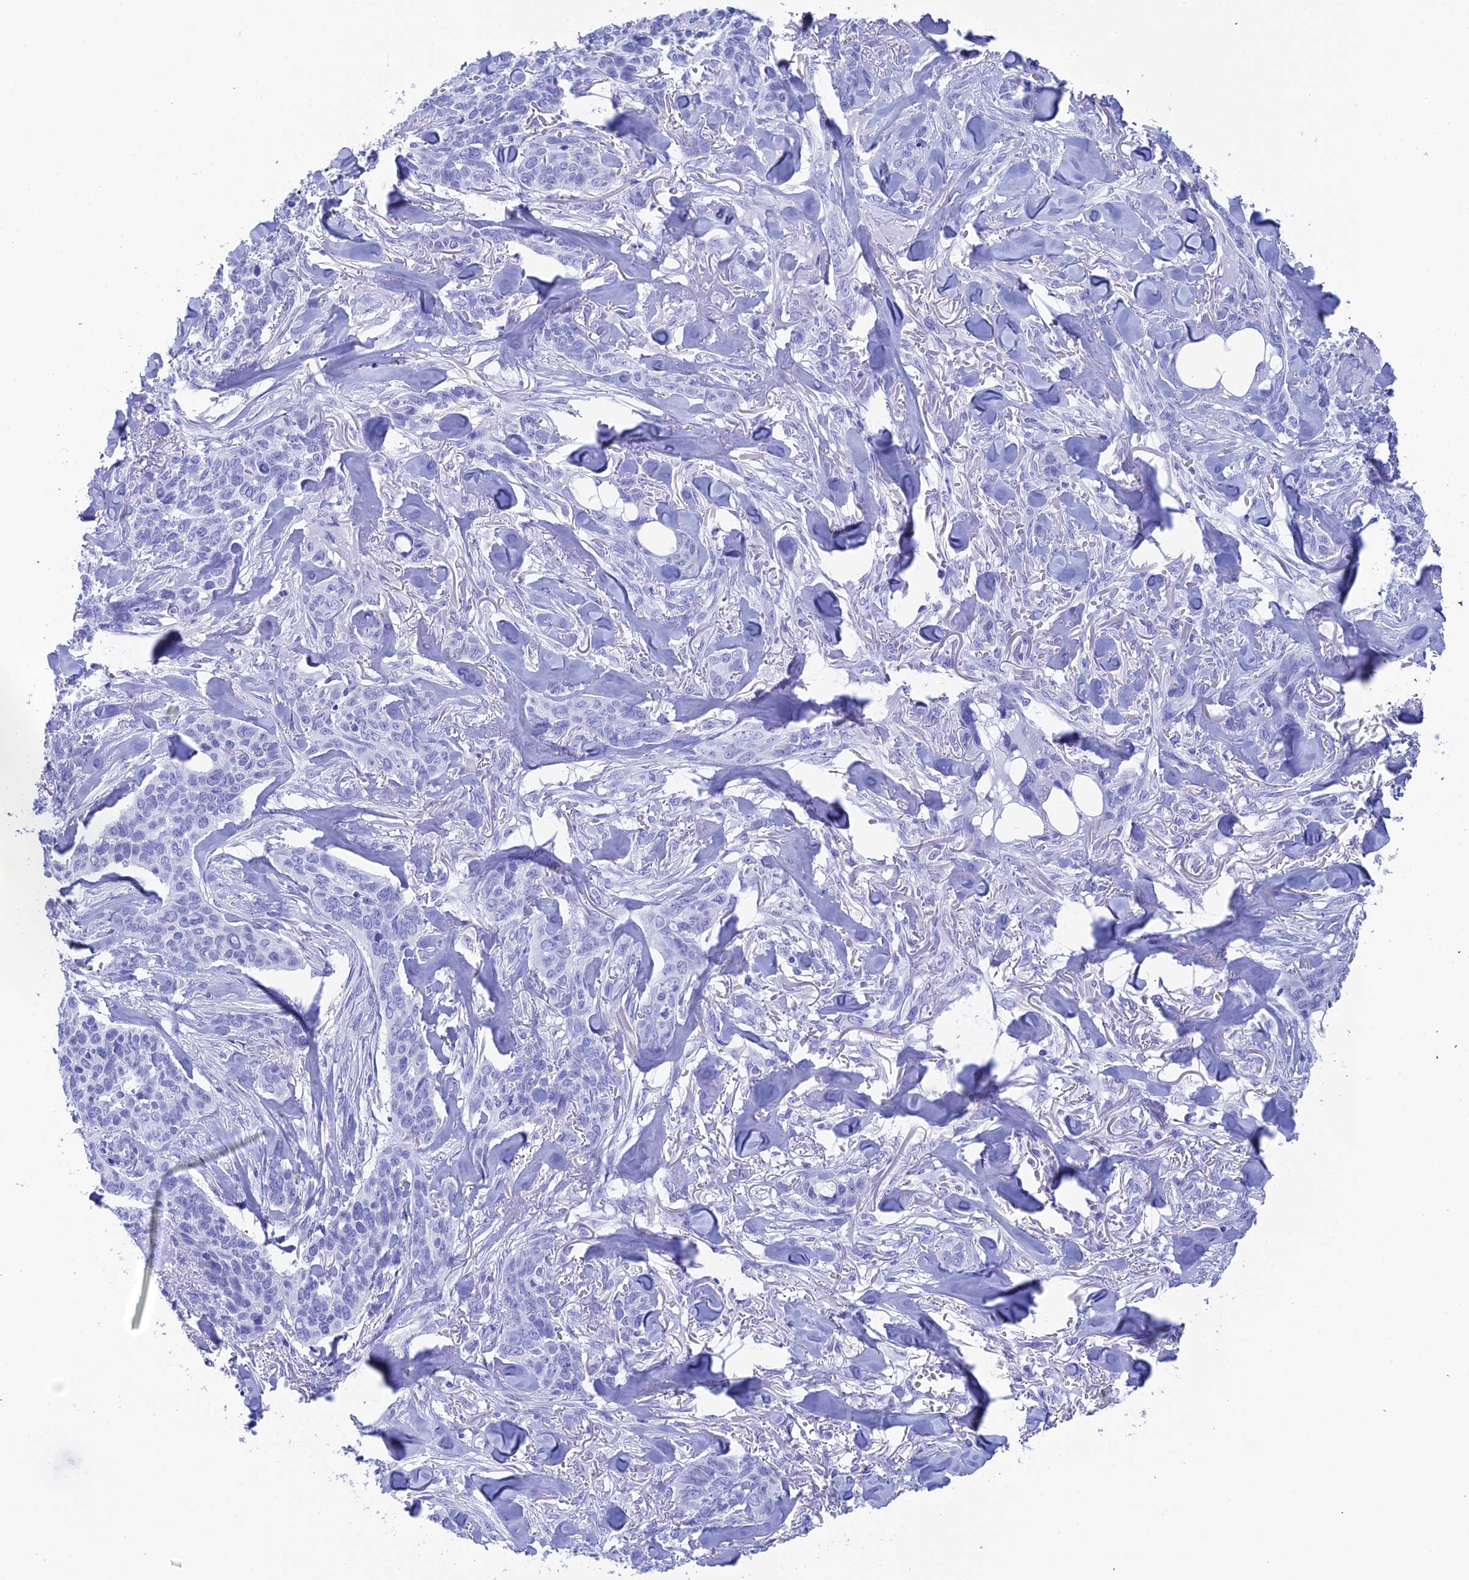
{"staining": {"intensity": "negative", "quantity": "none", "location": "none"}, "tissue": "skin cancer", "cell_type": "Tumor cells", "image_type": "cancer", "snomed": [{"axis": "morphology", "description": "Basal cell carcinoma"}, {"axis": "topography", "description": "Skin"}], "caption": "Basal cell carcinoma (skin) was stained to show a protein in brown. There is no significant staining in tumor cells.", "gene": "REG1A", "patient": {"sex": "male", "age": 86}}